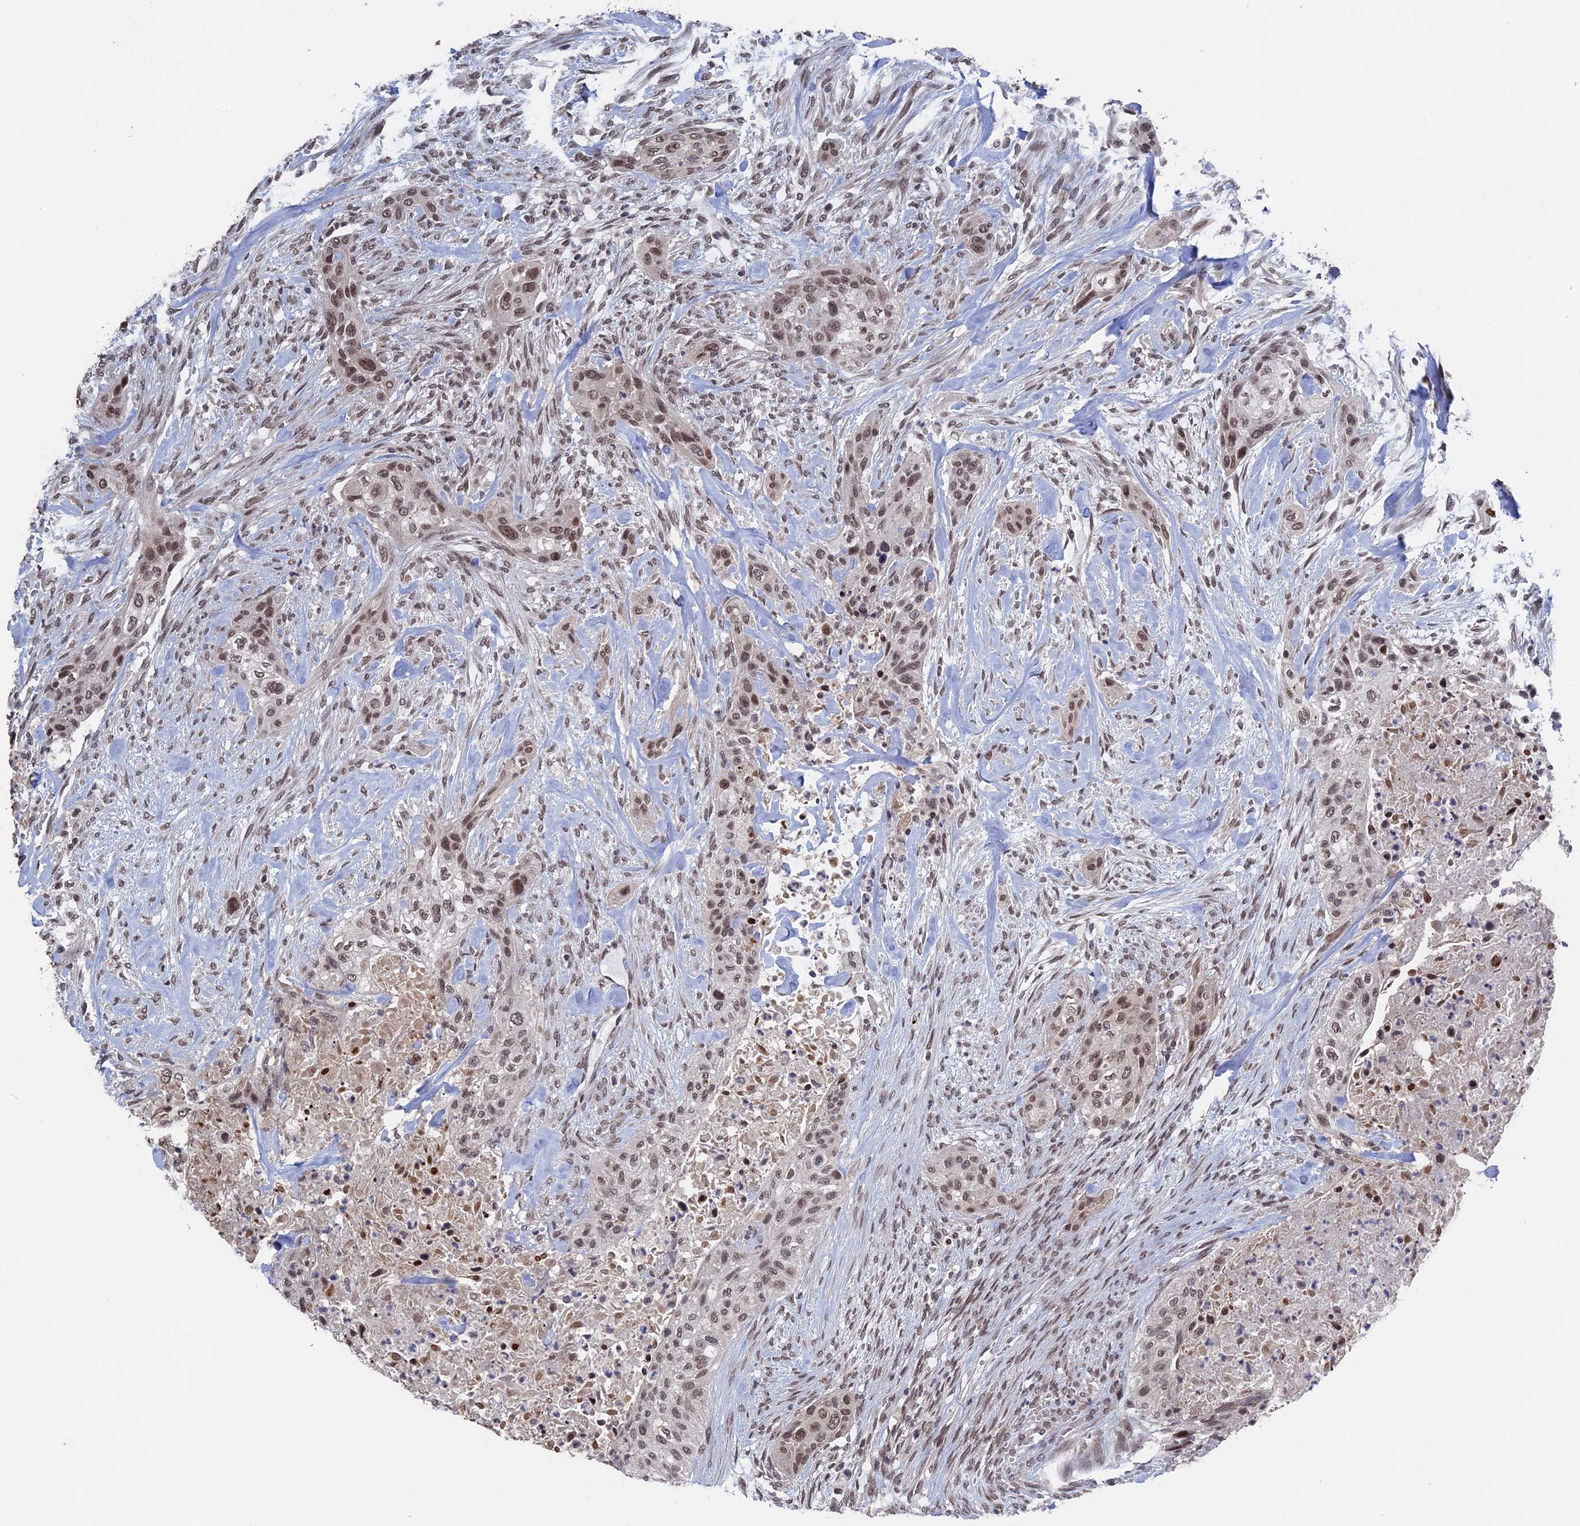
{"staining": {"intensity": "moderate", "quantity": ">75%", "location": "nuclear"}, "tissue": "urothelial cancer", "cell_type": "Tumor cells", "image_type": "cancer", "snomed": [{"axis": "morphology", "description": "Urothelial carcinoma, High grade"}, {"axis": "topography", "description": "Urinary bladder"}], "caption": "DAB (3,3'-diaminobenzidine) immunohistochemical staining of human urothelial cancer displays moderate nuclear protein expression in approximately >75% of tumor cells.", "gene": "NR2C2AP", "patient": {"sex": "male", "age": 35}}